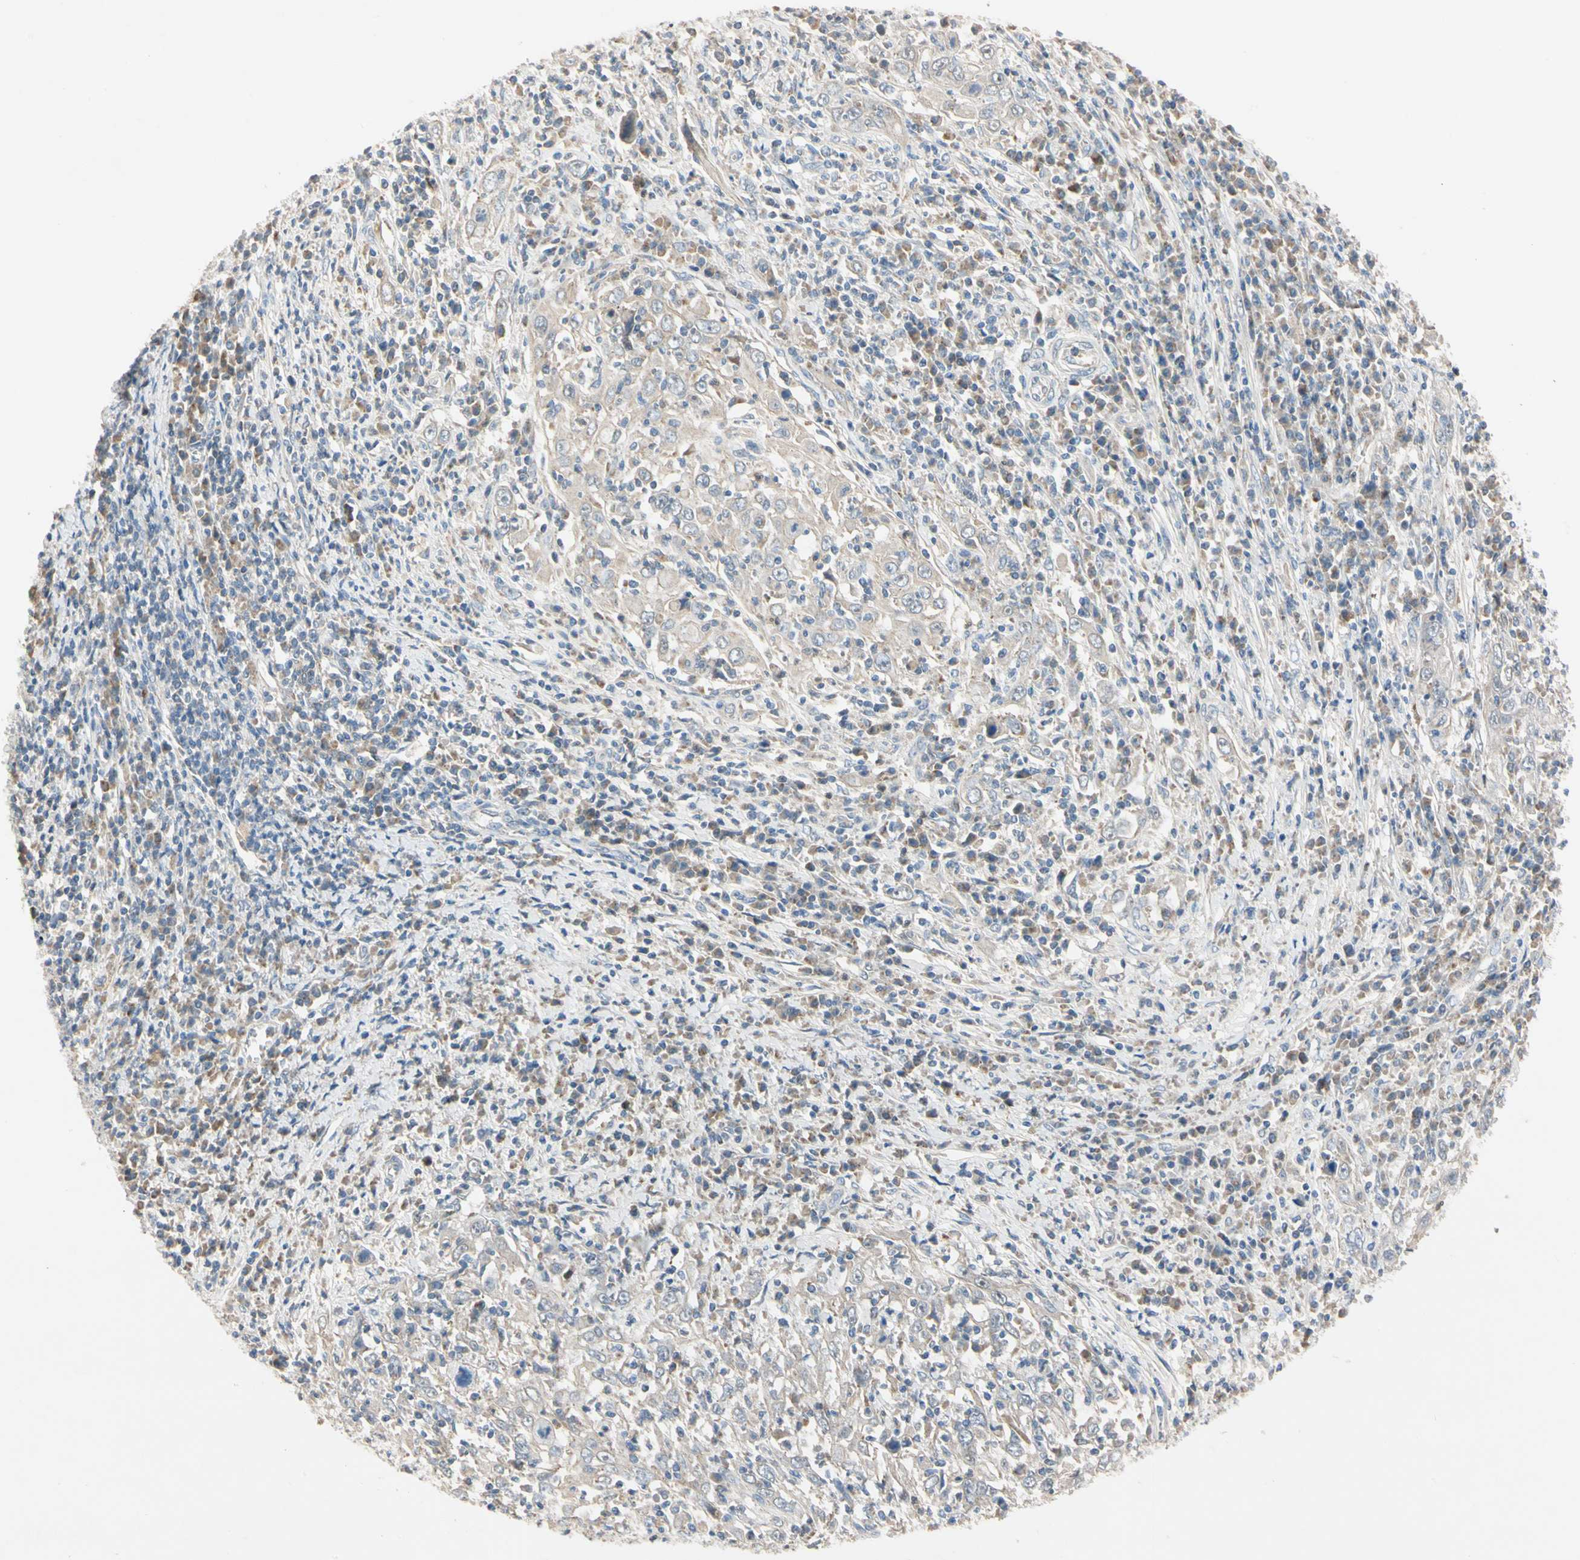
{"staining": {"intensity": "negative", "quantity": "none", "location": "none"}, "tissue": "cervical cancer", "cell_type": "Tumor cells", "image_type": "cancer", "snomed": [{"axis": "morphology", "description": "Squamous cell carcinoma, NOS"}, {"axis": "topography", "description": "Cervix"}], "caption": "High magnification brightfield microscopy of cervical squamous cell carcinoma stained with DAB (3,3'-diaminobenzidine) (brown) and counterstained with hematoxylin (blue): tumor cells show no significant expression.", "gene": "RIOX2", "patient": {"sex": "female", "age": 46}}